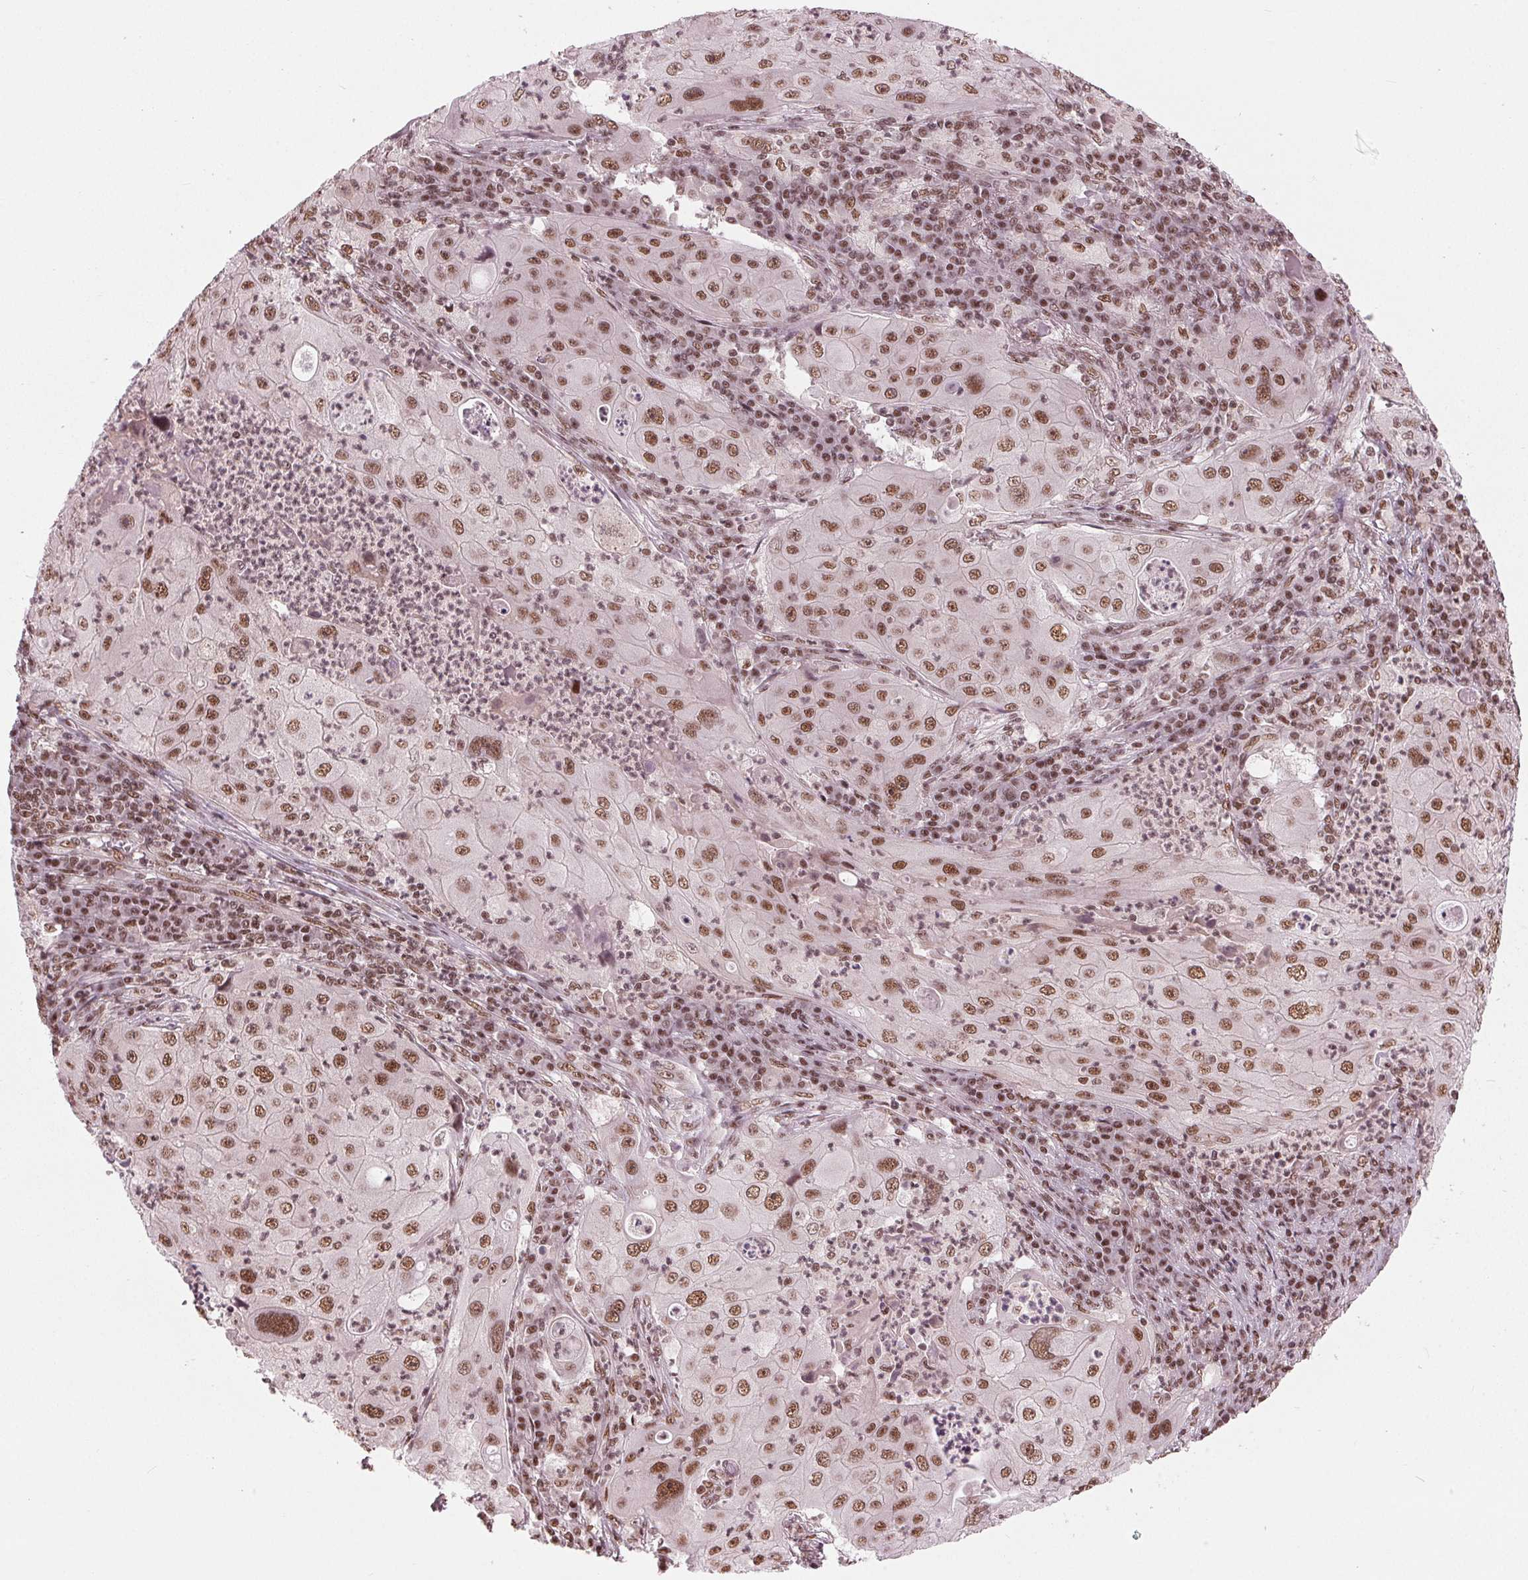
{"staining": {"intensity": "moderate", "quantity": ">75%", "location": "nuclear"}, "tissue": "lung cancer", "cell_type": "Tumor cells", "image_type": "cancer", "snomed": [{"axis": "morphology", "description": "Squamous cell carcinoma, NOS"}, {"axis": "topography", "description": "Lung"}], "caption": "Human lung cancer (squamous cell carcinoma) stained with a brown dye reveals moderate nuclear positive expression in approximately >75% of tumor cells.", "gene": "LSM2", "patient": {"sex": "female", "age": 59}}